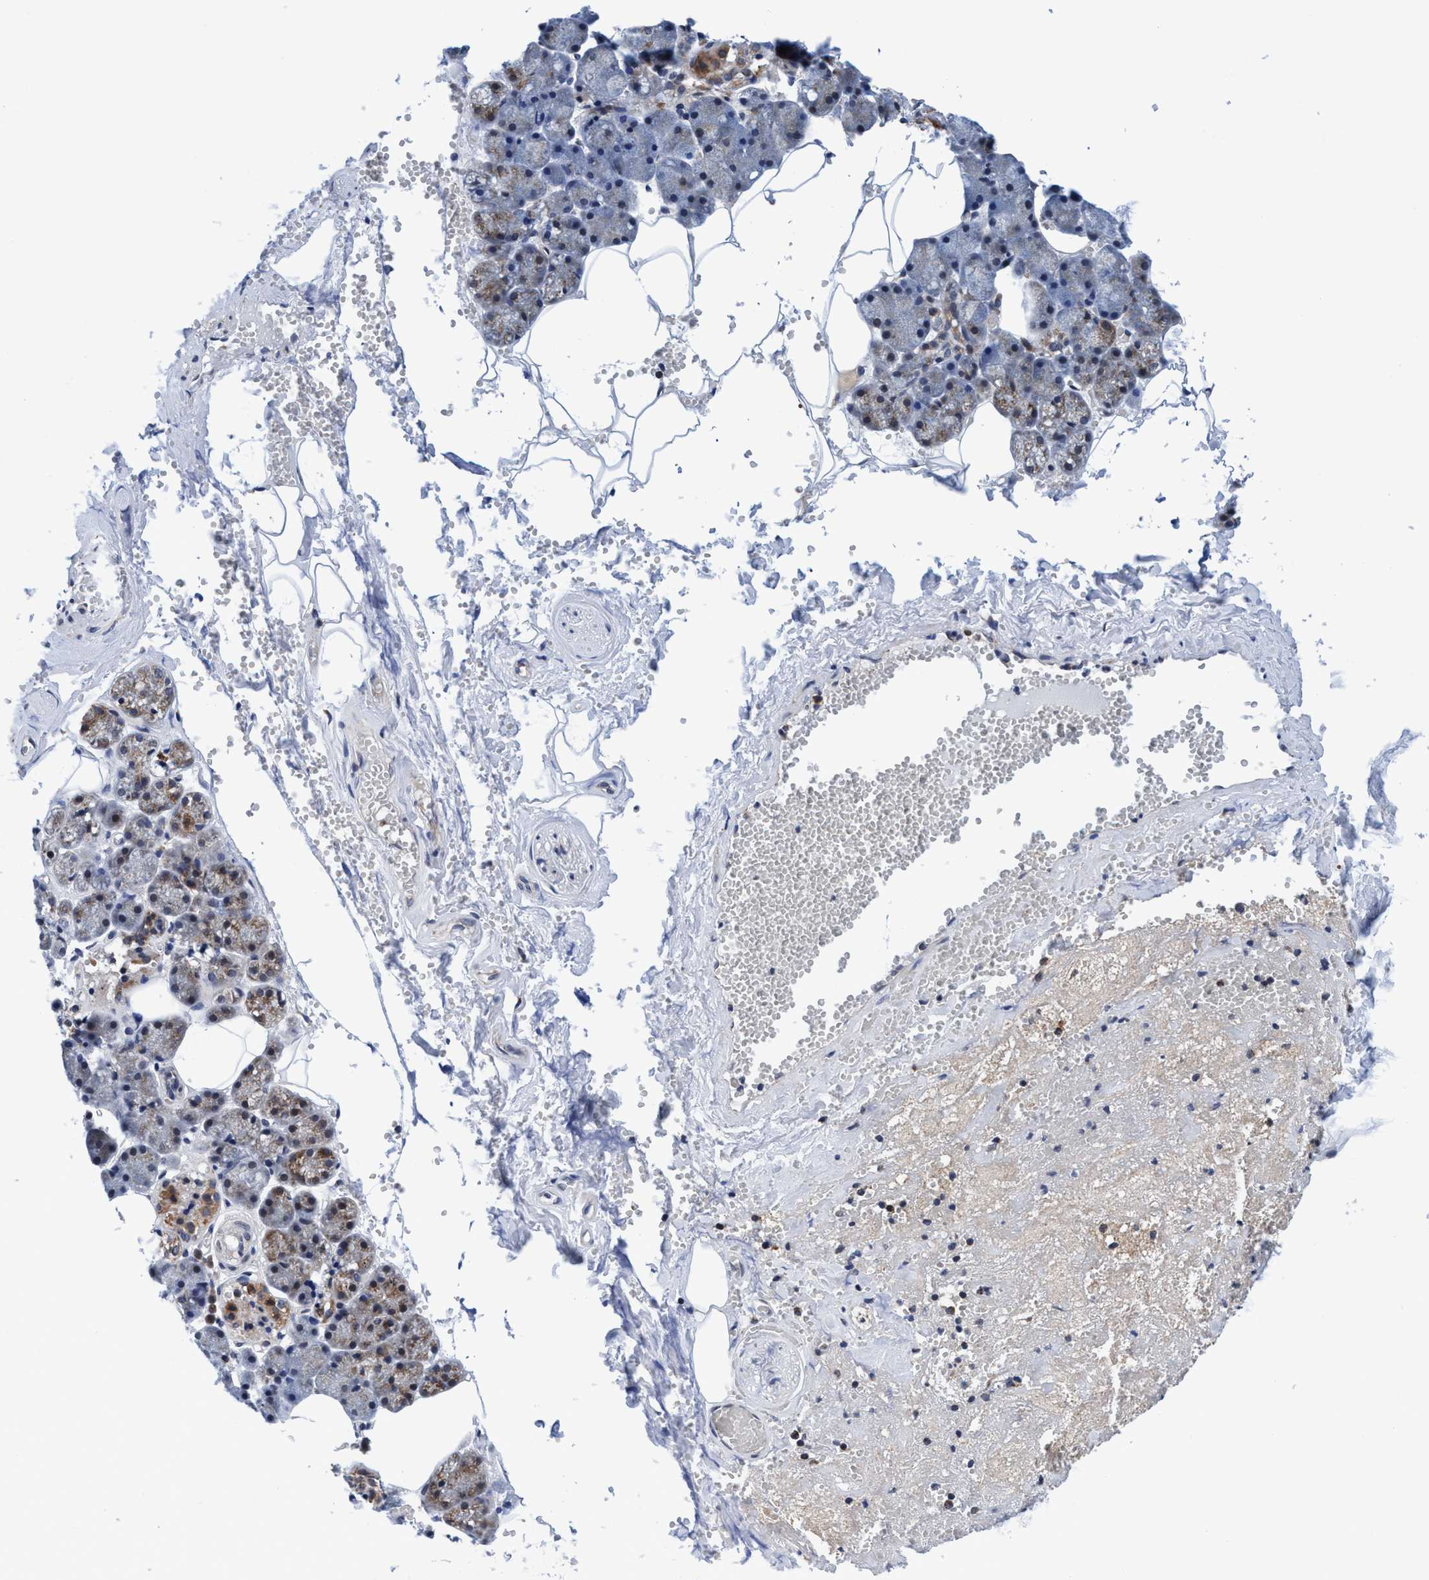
{"staining": {"intensity": "moderate", "quantity": "25%-75%", "location": "cytoplasmic/membranous"}, "tissue": "salivary gland", "cell_type": "Glandular cells", "image_type": "normal", "snomed": [{"axis": "morphology", "description": "Normal tissue, NOS"}, {"axis": "topography", "description": "Salivary gland"}], "caption": "Salivary gland stained for a protein (brown) exhibits moderate cytoplasmic/membranous positive staining in approximately 25%-75% of glandular cells.", "gene": "AGAP2", "patient": {"sex": "male", "age": 62}}